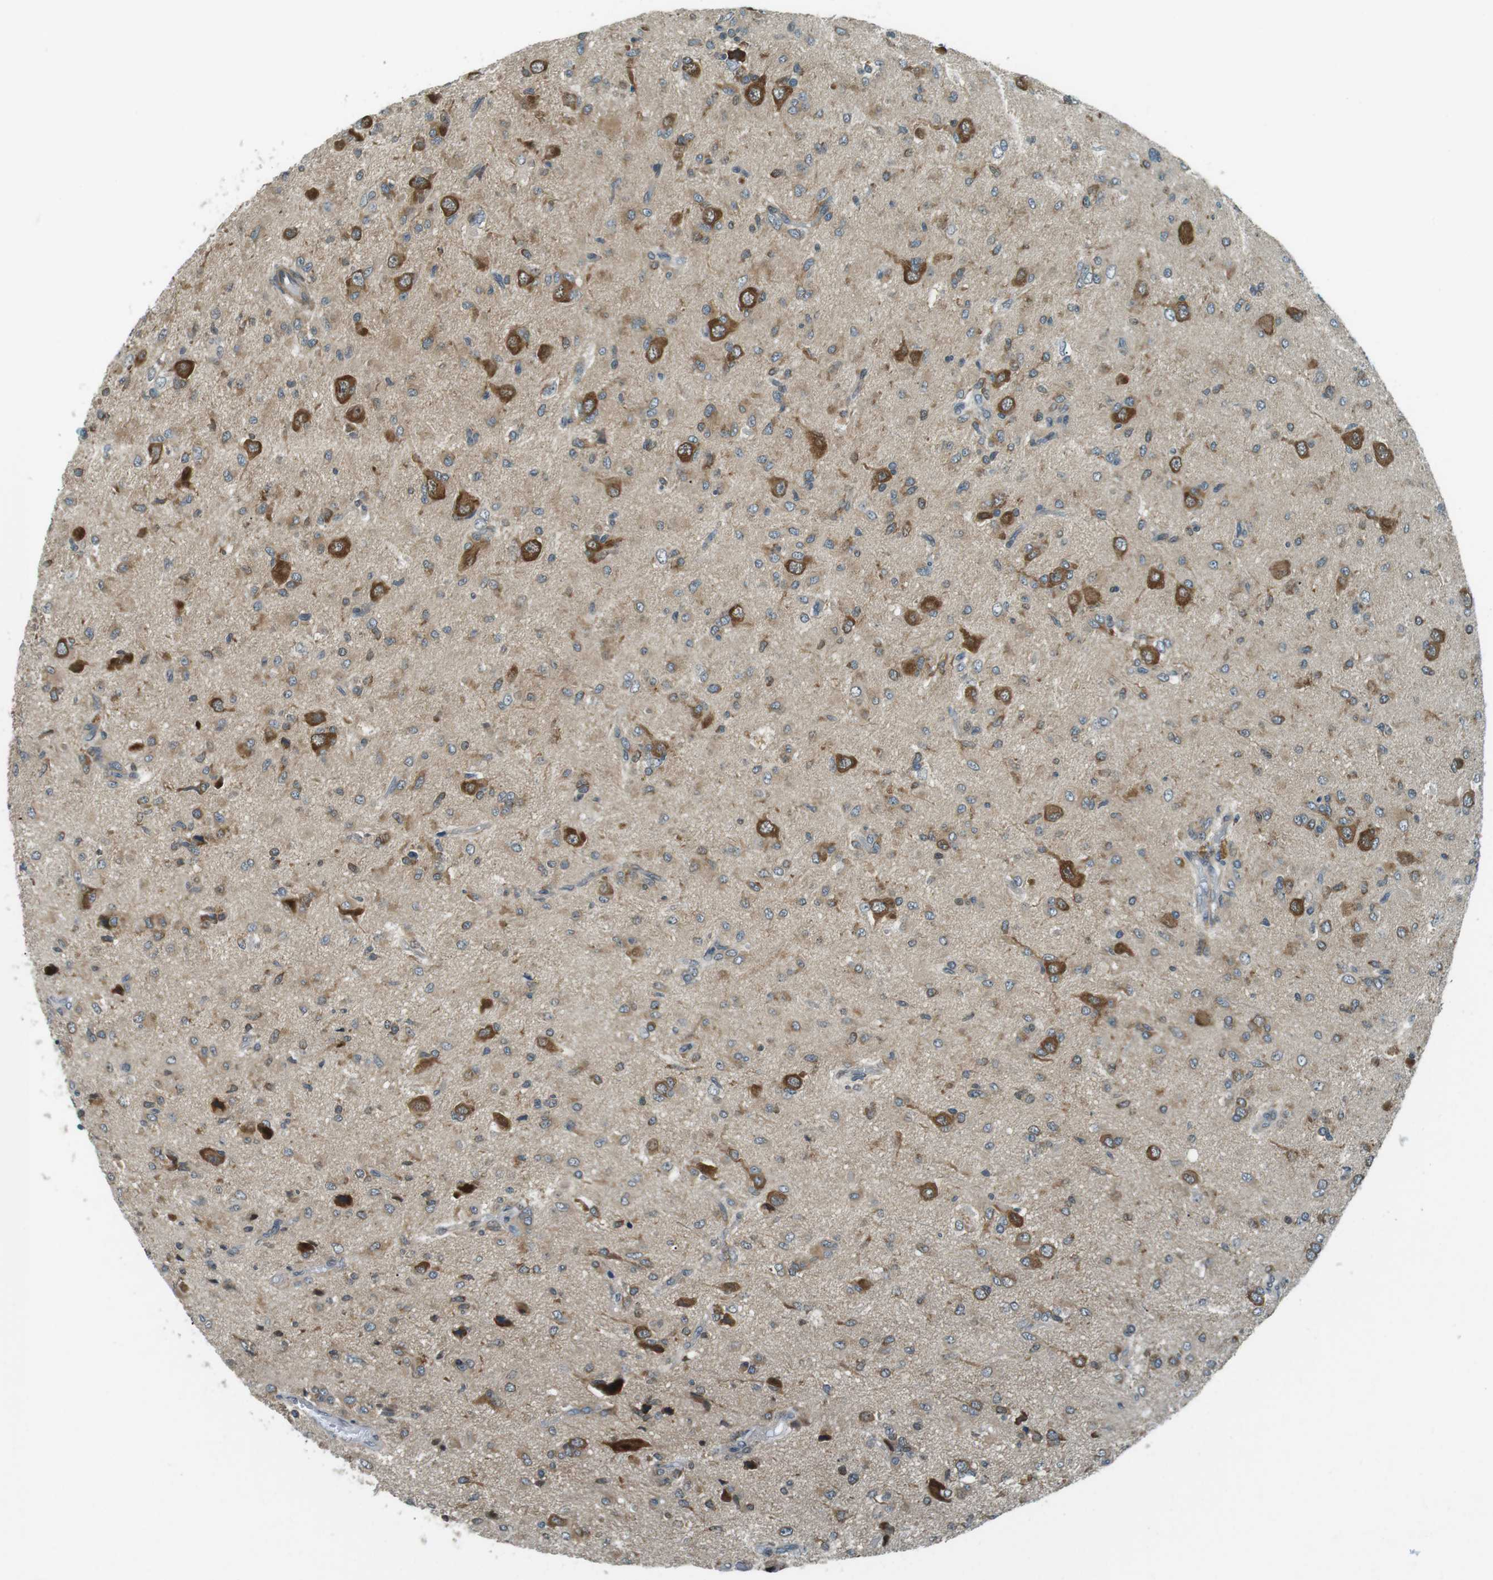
{"staining": {"intensity": "moderate", "quantity": "25%-75%", "location": "cytoplasmic/membranous"}, "tissue": "glioma", "cell_type": "Tumor cells", "image_type": "cancer", "snomed": [{"axis": "morphology", "description": "Glioma, malignant, High grade"}, {"axis": "topography", "description": "Brain"}], "caption": "This is a photomicrograph of immunohistochemistry (IHC) staining of malignant glioma (high-grade), which shows moderate expression in the cytoplasmic/membranous of tumor cells.", "gene": "TMEM74", "patient": {"sex": "female", "age": 59}}